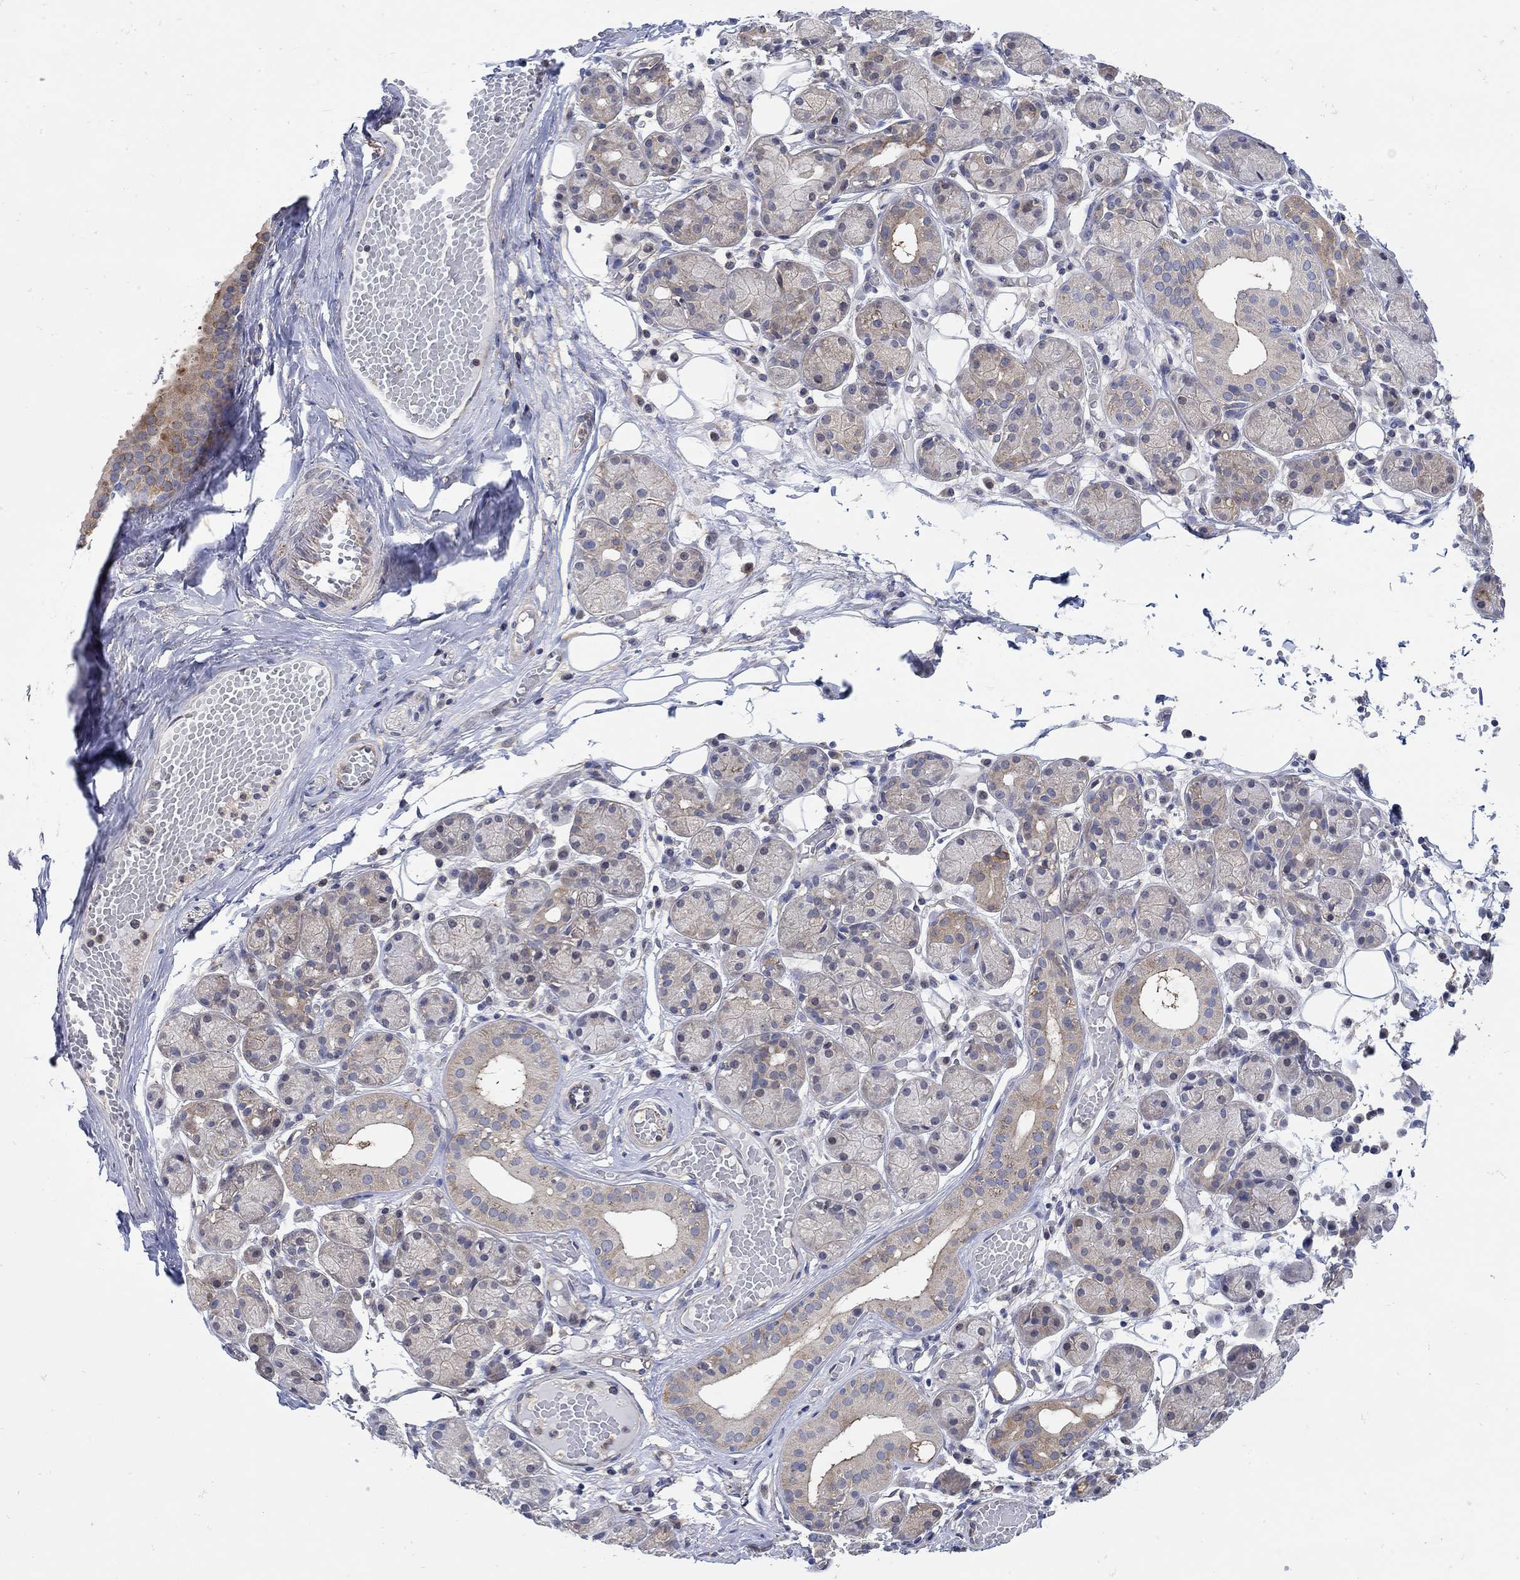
{"staining": {"intensity": "weak", "quantity": "<25%", "location": "cytoplasmic/membranous"}, "tissue": "salivary gland", "cell_type": "Glandular cells", "image_type": "normal", "snomed": [{"axis": "morphology", "description": "Normal tissue, NOS"}, {"axis": "topography", "description": "Salivary gland"}, {"axis": "topography", "description": "Peripheral nerve tissue"}], "caption": "A histopathology image of salivary gland stained for a protein exhibits no brown staining in glandular cells.", "gene": "TEKT3", "patient": {"sex": "male", "age": 71}}